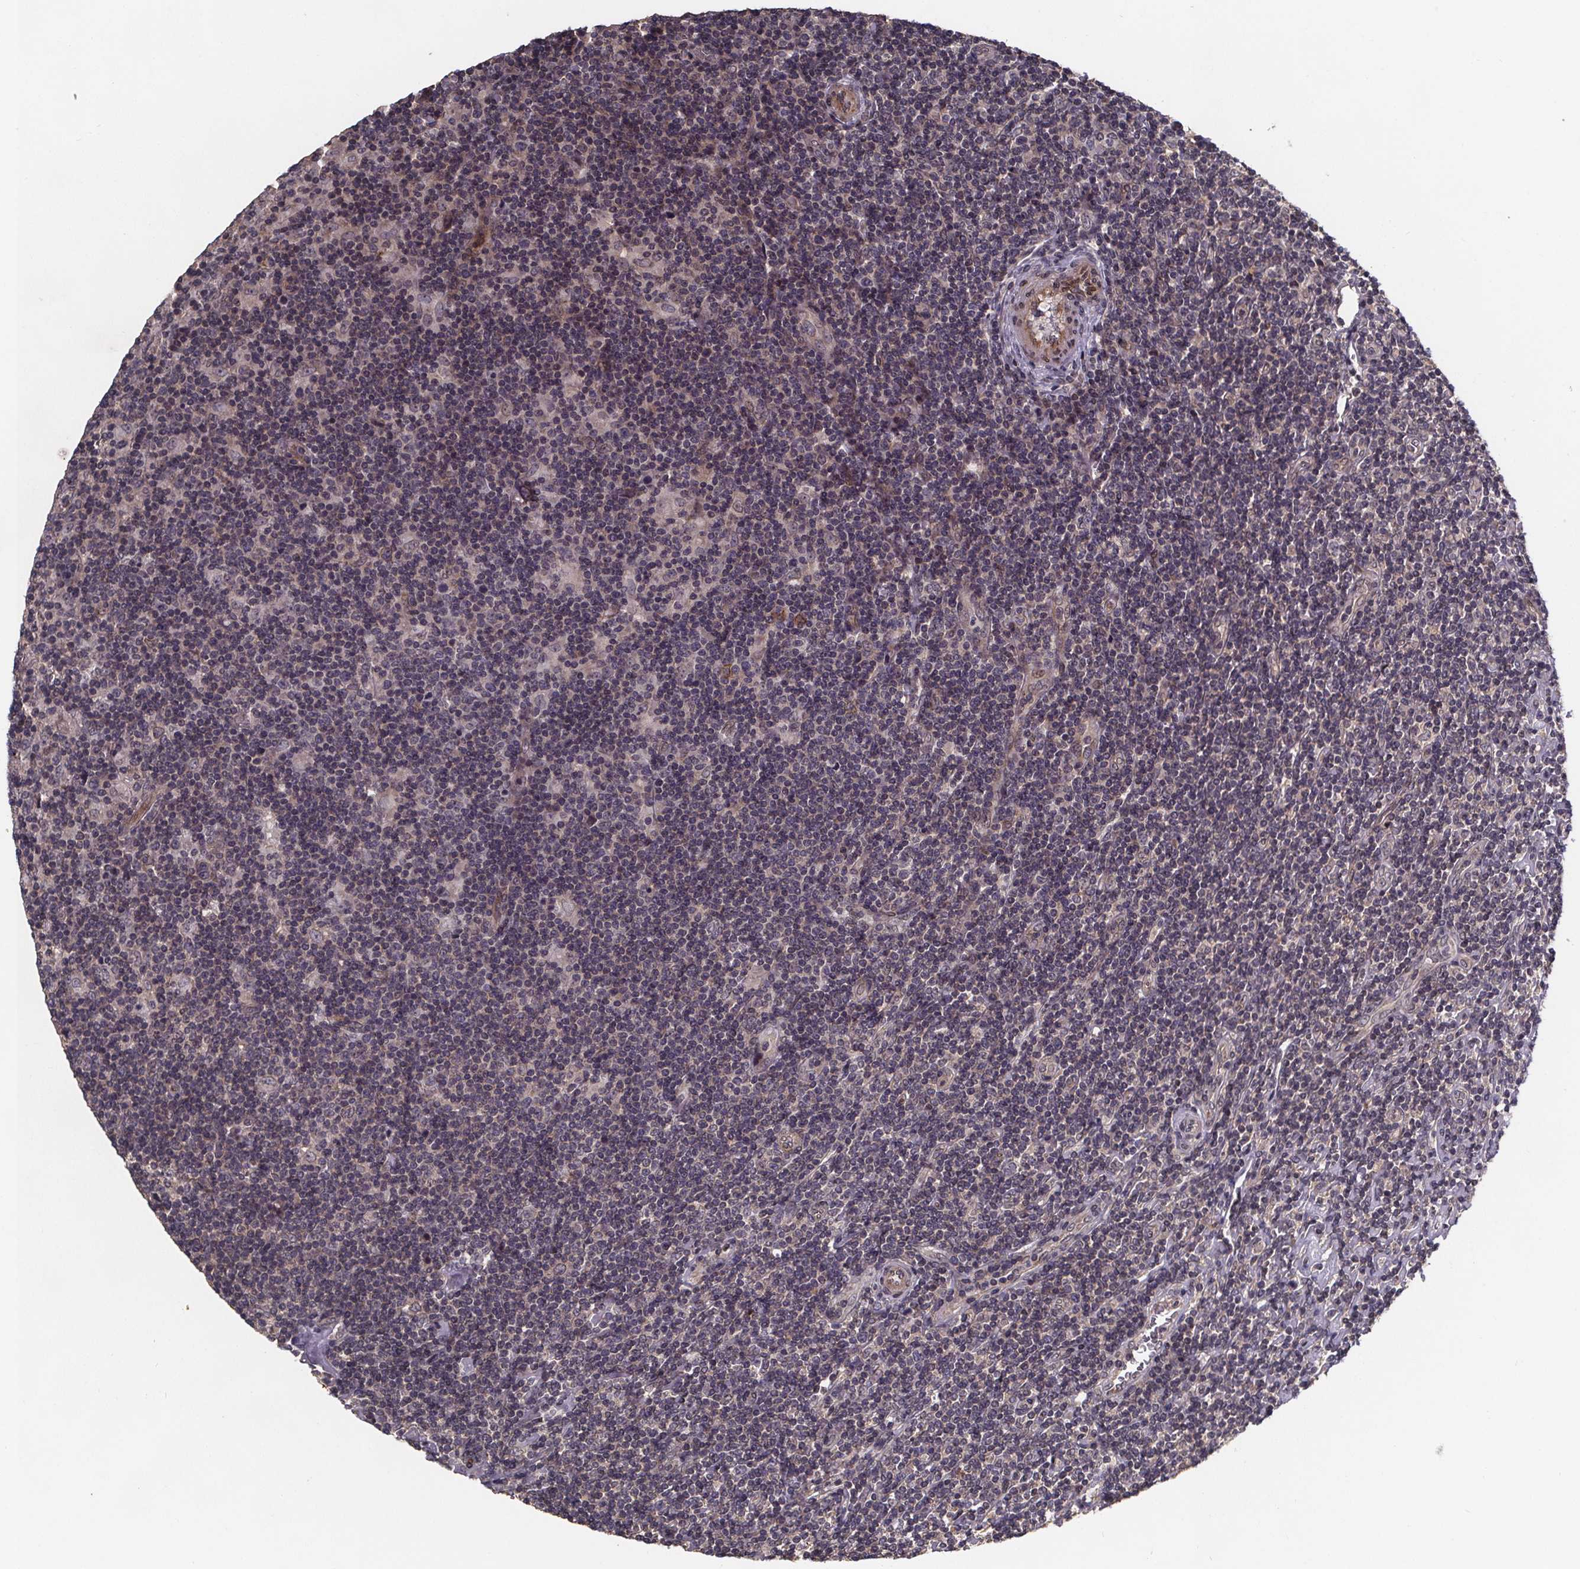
{"staining": {"intensity": "negative", "quantity": "none", "location": "none"}, "tissue": "lymphoma", "cell_type": "Tumor cells", "image_type": "cancer", "snomed": [{"axis": "morphology", "description": "Hodgkin's disease, NOS"}, {"axis": "topography", "description": "Lymph node"}], "caption": "This is a image of IHC staining of lymphoma, which shows no positivity in tumor cells. (DAB IHC, high magnification).", "gene": "PIERCE2", "patient": {"sex": "male", "age": 40}}